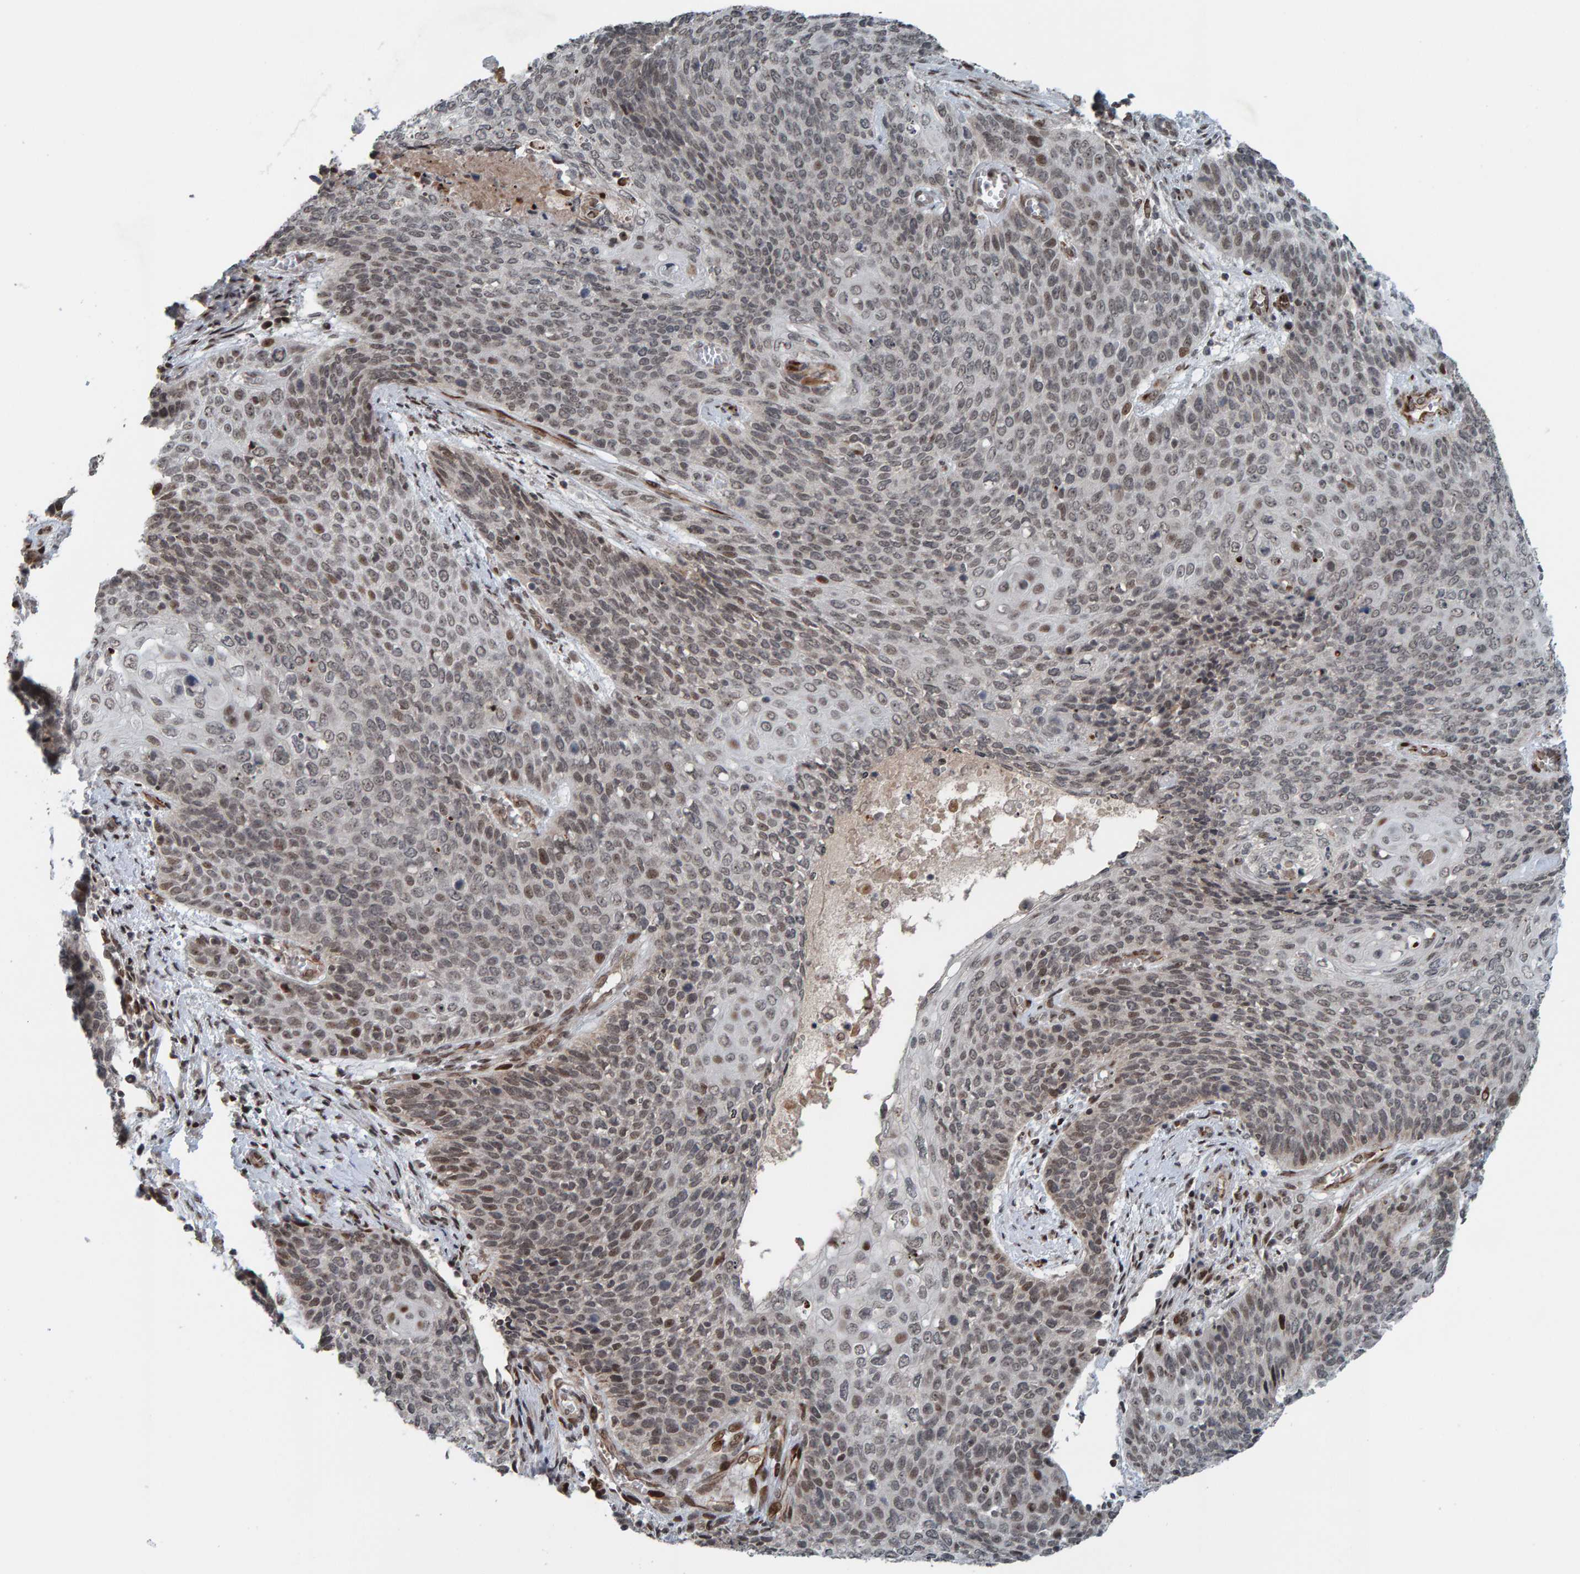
{"staining": {"intensity": "weak", "quantity": ">75%", "location": "nuclear"}, "tissue": "cervical cancer", "cell_type": "Tumor cells", "image_type": "cancer", "snomed": [{"axis": "morphology", "description": "Squamous cell carcinoma, NOS"}, {"axis": "topography", "description": "Cervix"}], "caption": "Squamous cell carcinoma (cervical) stained with DAB IHC shows low levels of weak nuclear expression in approximately >75% of tumor cells.", "gene": "ZNF366", "patient": {"sex": "female", "age": 39}}